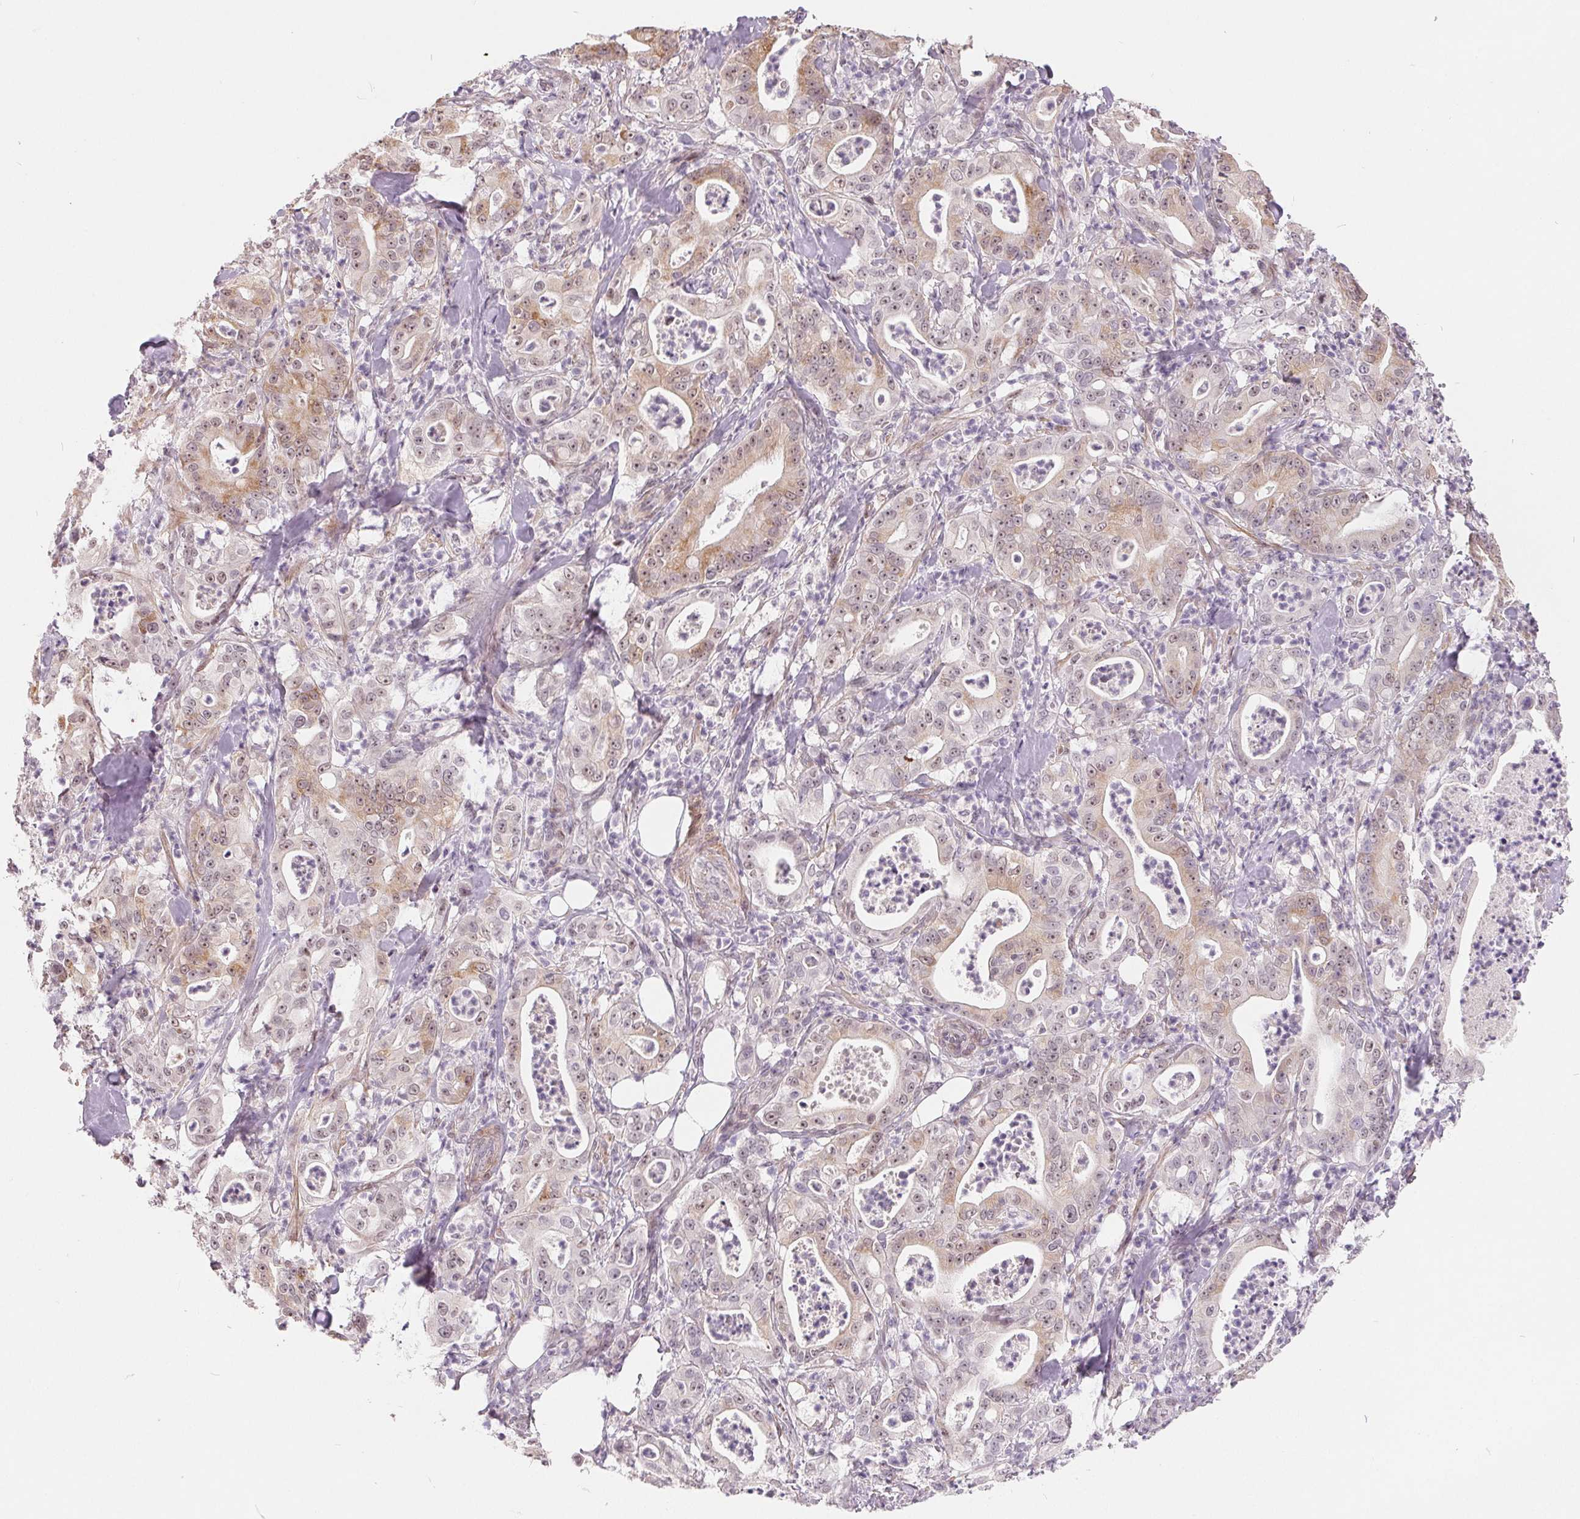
{"staining": {"intensity": "weak", "quantity": "25%-75%", "location": "cytoplasmic/membranous,nuclear"}, "tissue": "pancreatic cancer", "cell_type": "Tumor cells", "image_type": "cancer", "snomed": [{"axis": "morphology", "description": "Adenocarcinoma, NOS"}, {"axis": "topography", "description": "Pancreas"}], "caption": "Pancreatic cancer stained with a brown dye displays weak cytoplasmic/membranous and nuclear positive expression in approximately 25%-75% of tumor cells.", "gene": "NRG2", "patient": {"sex": "male", "age": 71}}